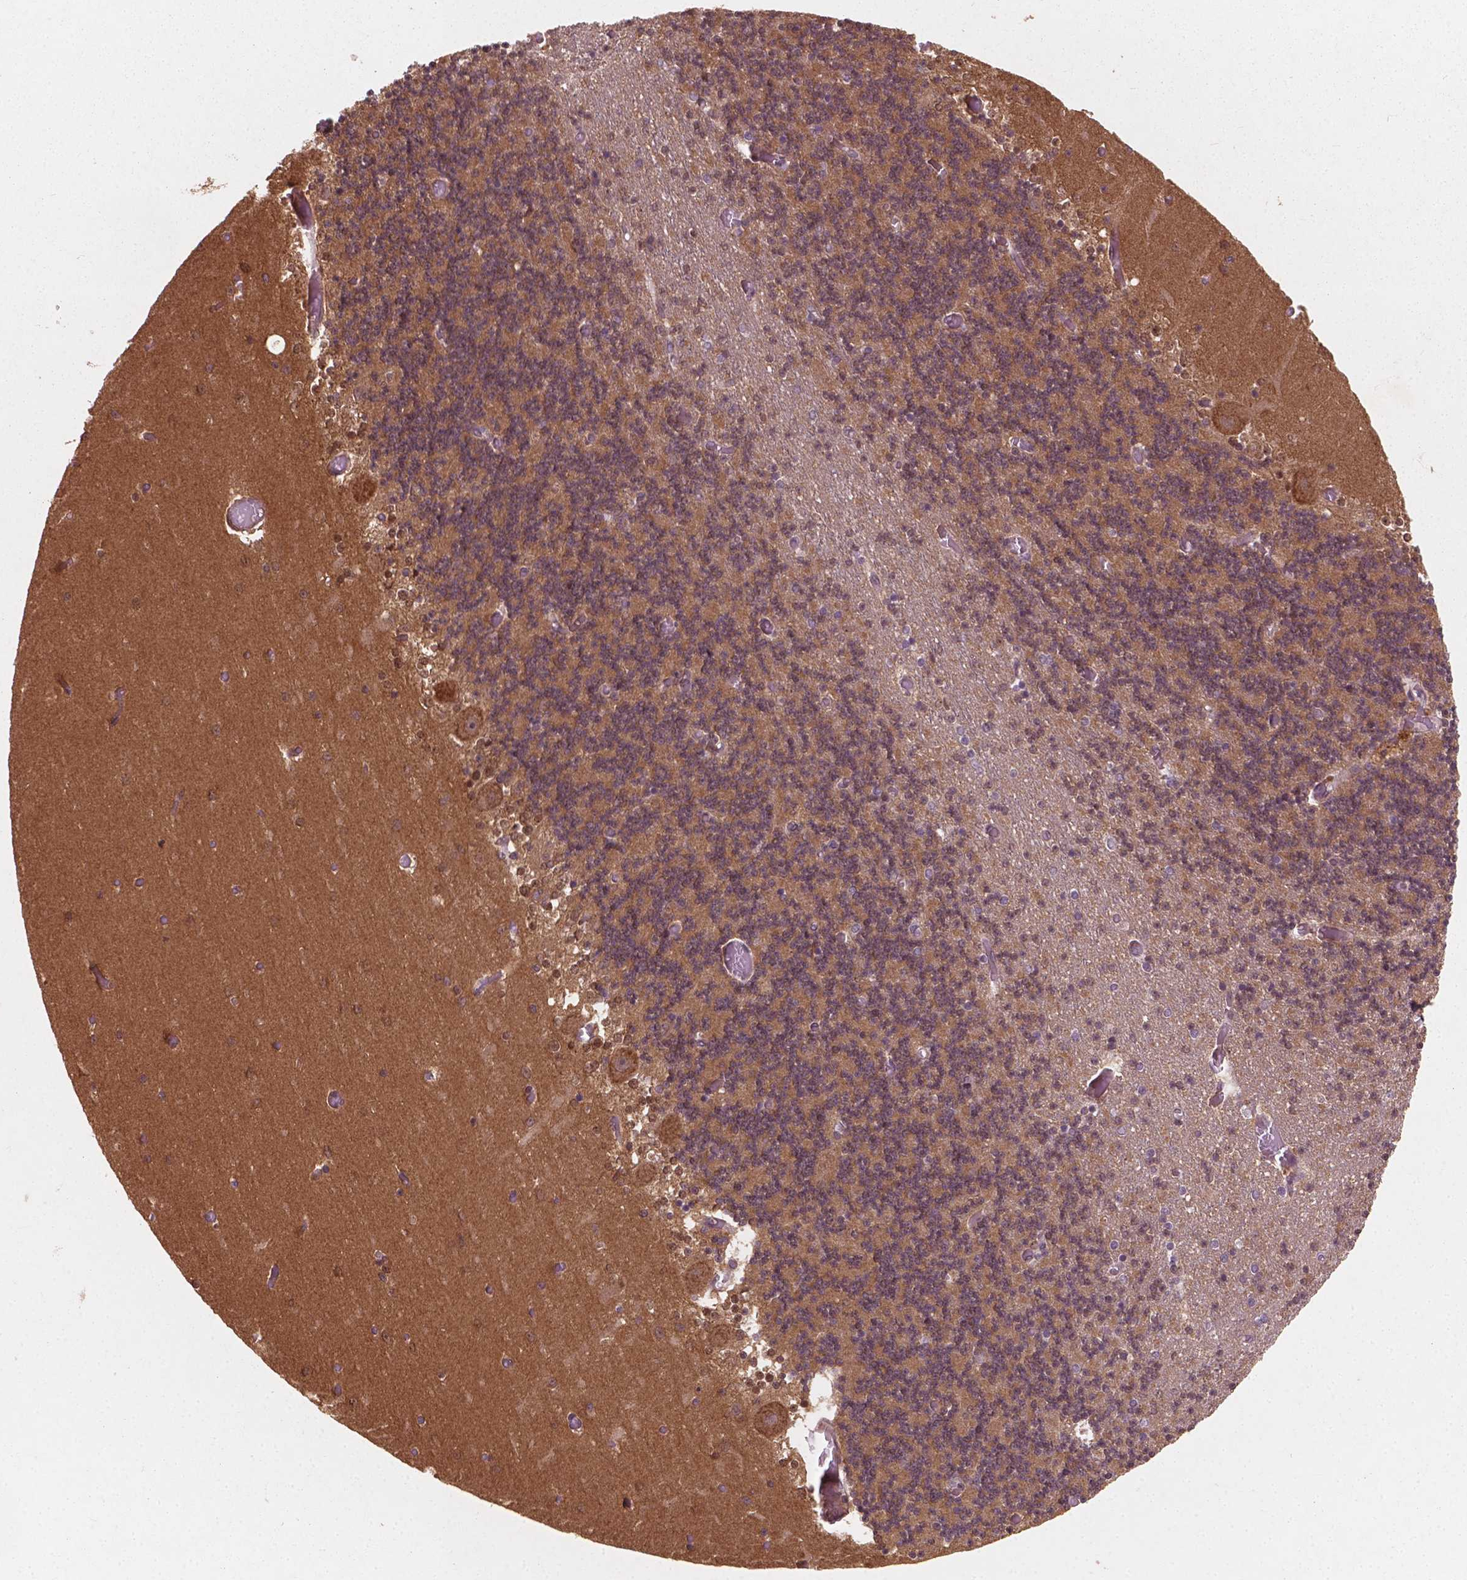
{"staining": {"intensity": "weak", "quantity": ">75%", "location": "cytoplasmic/membranous"}, "tissue": "cerebellum", "cell_type": "Cells in granular layer", "image_type": "normal", "snomed": [{"axis": "morphology", "description": "Normal tissue, NOS"}, {"axis": "topography", "description": "Cerebellum"}], "caption": "Protein staining demonstrates weak cytoplasmic/membranous staining in approximately >75% of cells in granular layer in benign cerebellum.", "gene": "CYFIP1", "patient": {"sex": "female", "age": 28}}